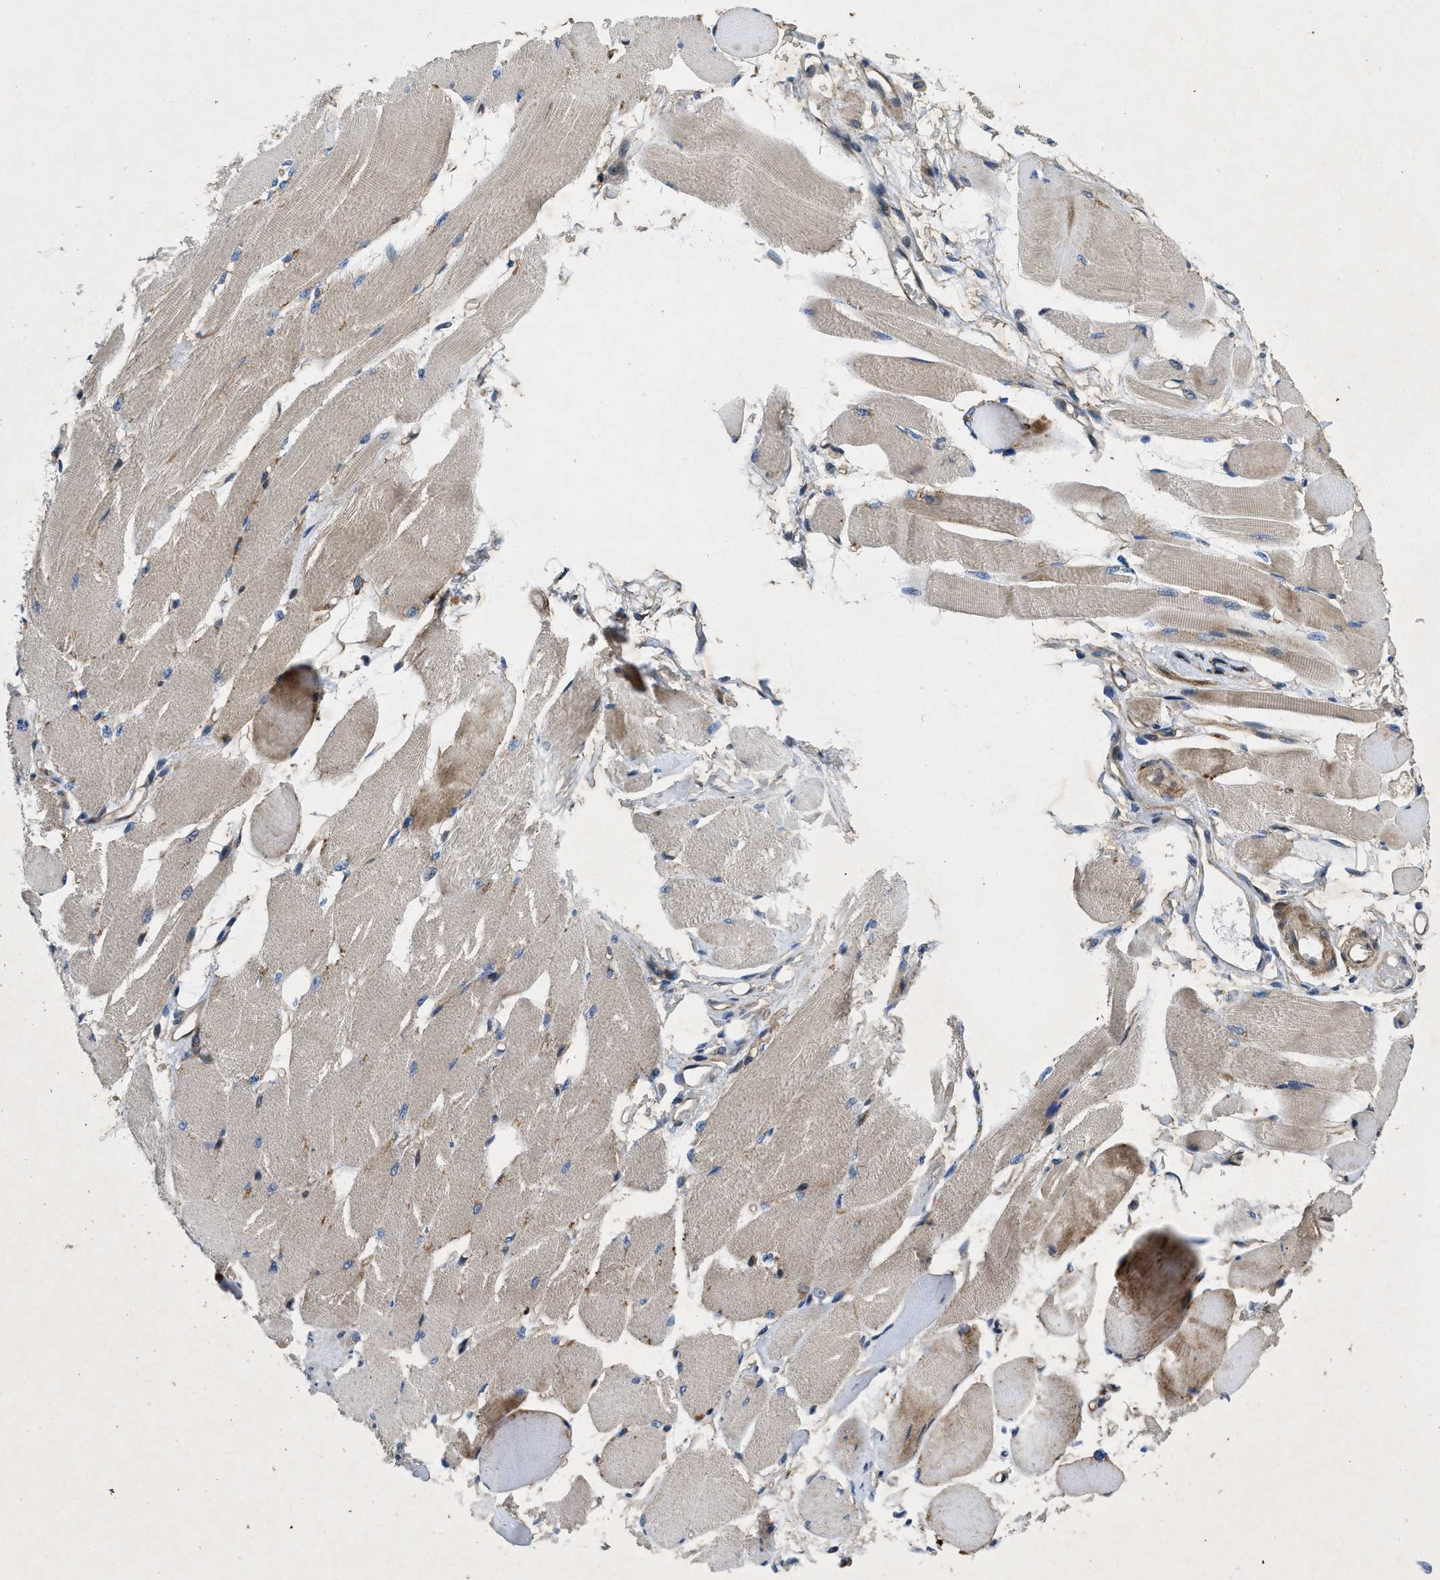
{"staining": {"intensity": "moderate", "quantity": "25%-75%", "location": "cytoplasmic/membranous"}, "tissue": "skeletal muscle", "cell_type": "Myocytes", "image_type": "normal", "snomed": [{"axis": "morphology", "description": "Normal tissue, NOS"}, {"axis": "topography", "description": "Skeletal muscle"}, {"axis": "topography", "description": "Peripheral nerve tissue"}], "caption": "Immunohistochemistry histopathology image of normal skeletal muscle stained for a protein (brown), which displays medium levels of moderate cytoplasmic/membranous positivity in approximately 25%-75% of myocytes.", "gene": "HSPA12B", "patient": {"sex": "female", "age": 84}}